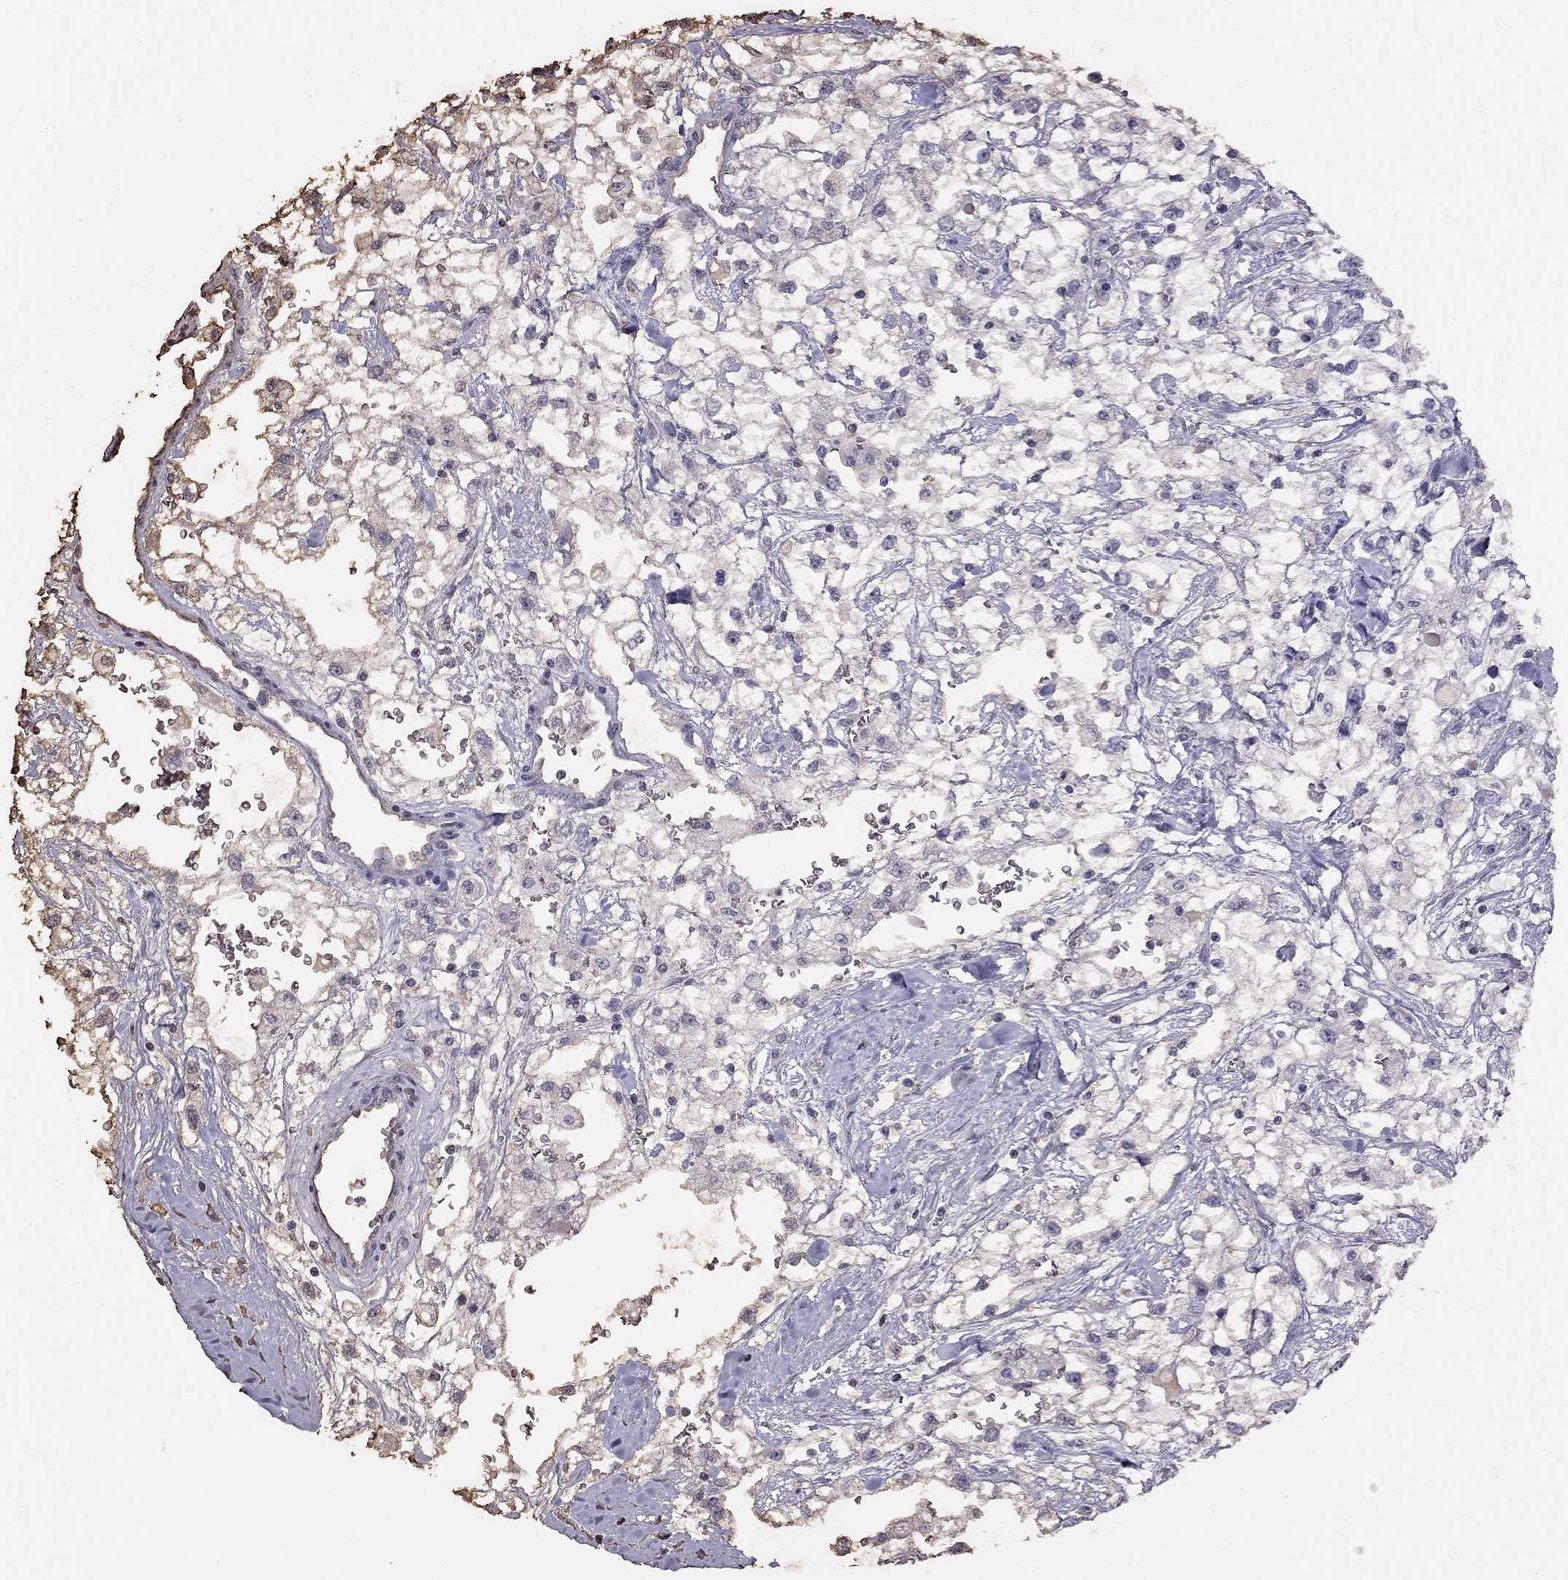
{"staining": {"intensity": "negative", "quantity": "none", "location": "none"}, "tissue": "renal cancer", "cell_type": "Tumor cells", "image_type": "cancer", "snomed": [{"axis": "morphology", "description": "Adenocarcinoma, NOS"}, {"axis": "topography", "description": "Kidney"}], "caption": "Photomicrograph shows no protein expression in tumor cells of renal cancer (adenocarcinoma) tissue.", "gene": "SUN3", "patient": {"sex": "male", "age": 59}}